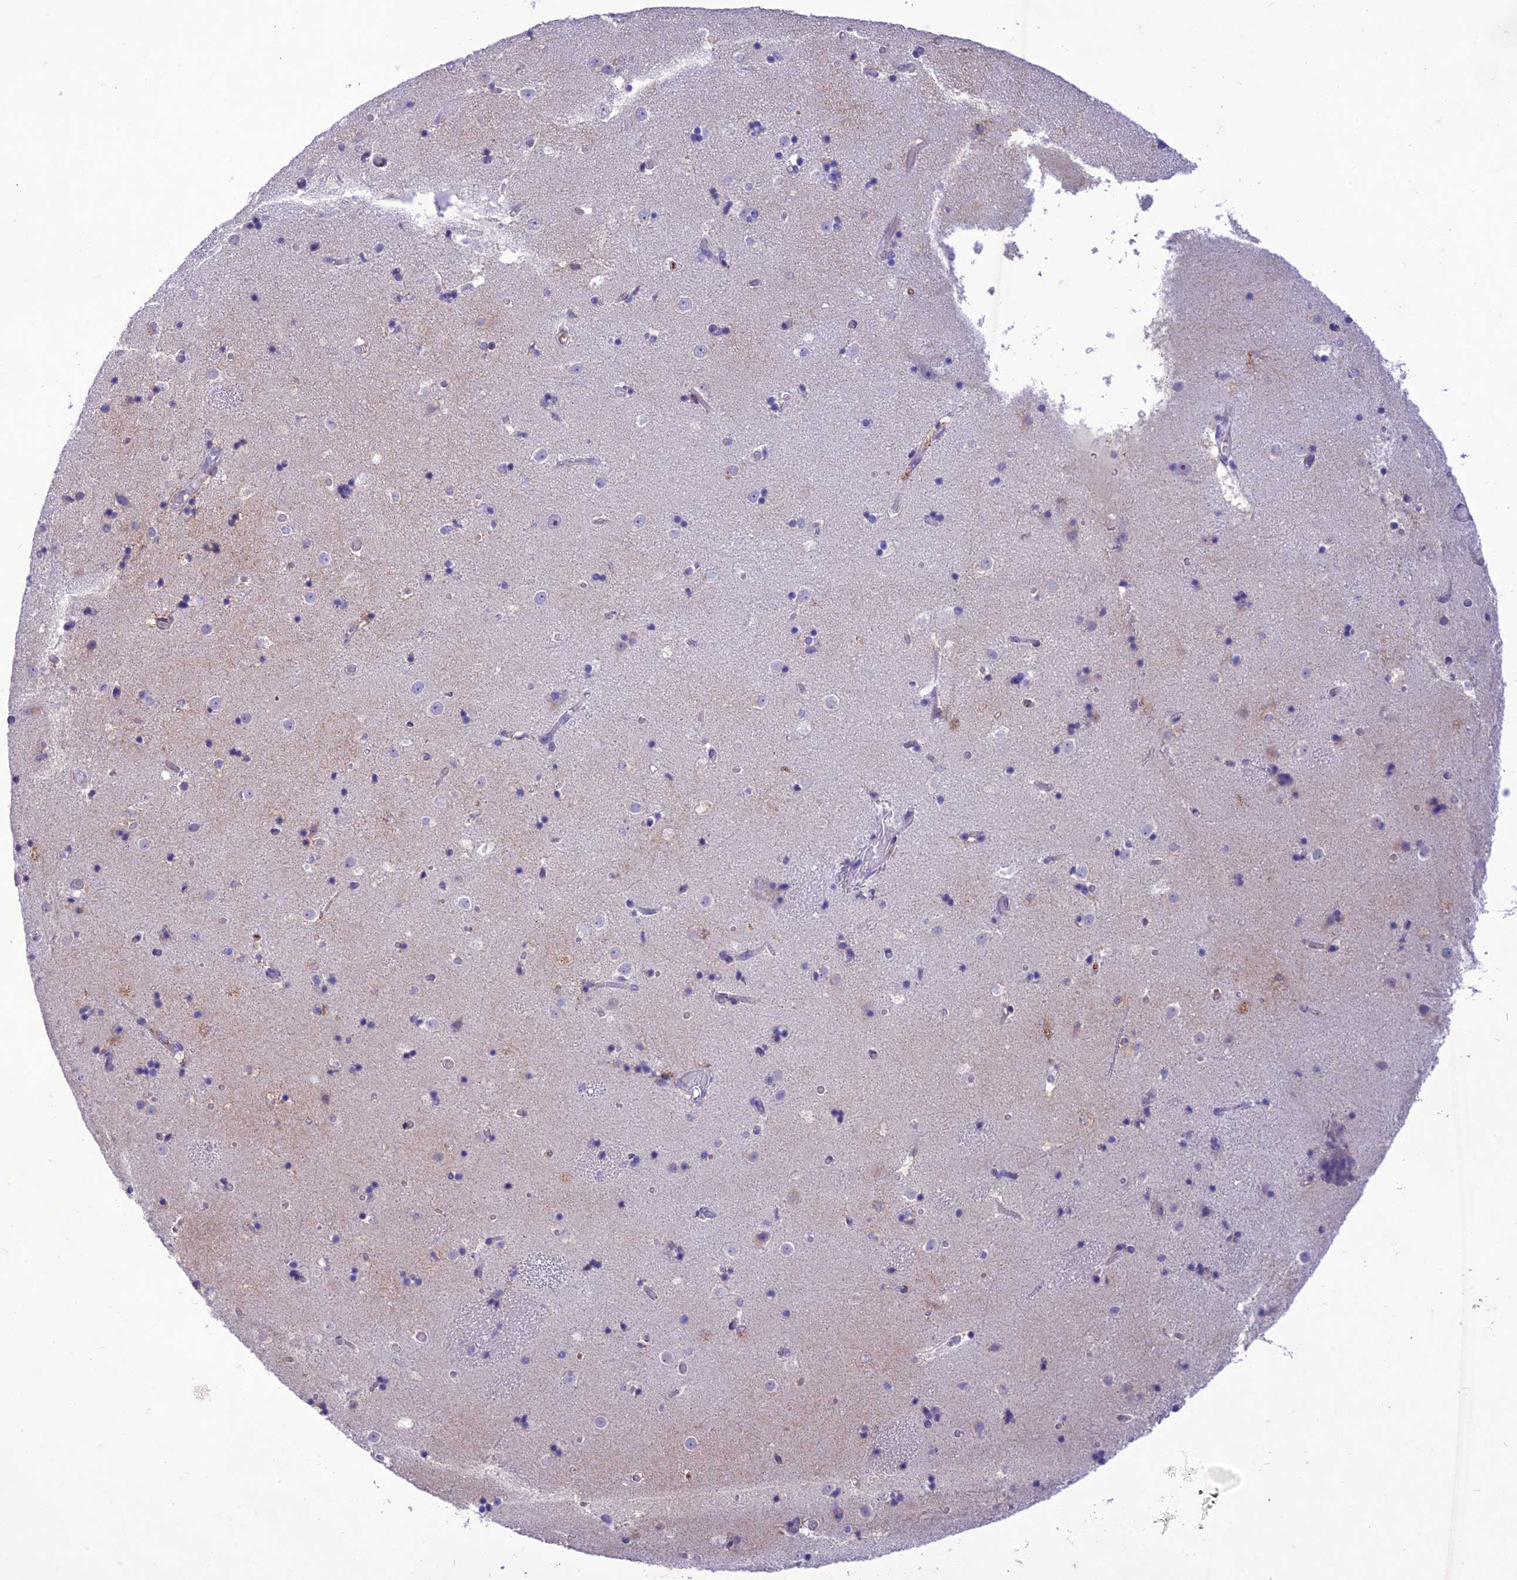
{"staining": {"intensity": "negative", "quantity": "none", "location": "none"}, "tissue": "caudate", "cell_type": "Glial cells", "image_type": "normal", "snomed": [{"axis": "morphology", "description": "Normal tissue, NOS"}, {"axis": "topography", "description": "Lateral ventricle wall"}], "caption": "Glial cells show no significant positivity in normal caudate. (DAB (3,3'-diaminobenzidine) immunohistochemistry, high magnification).", "gene": "SLC13A5", "patient": {"sex": "female", "age": 52}}